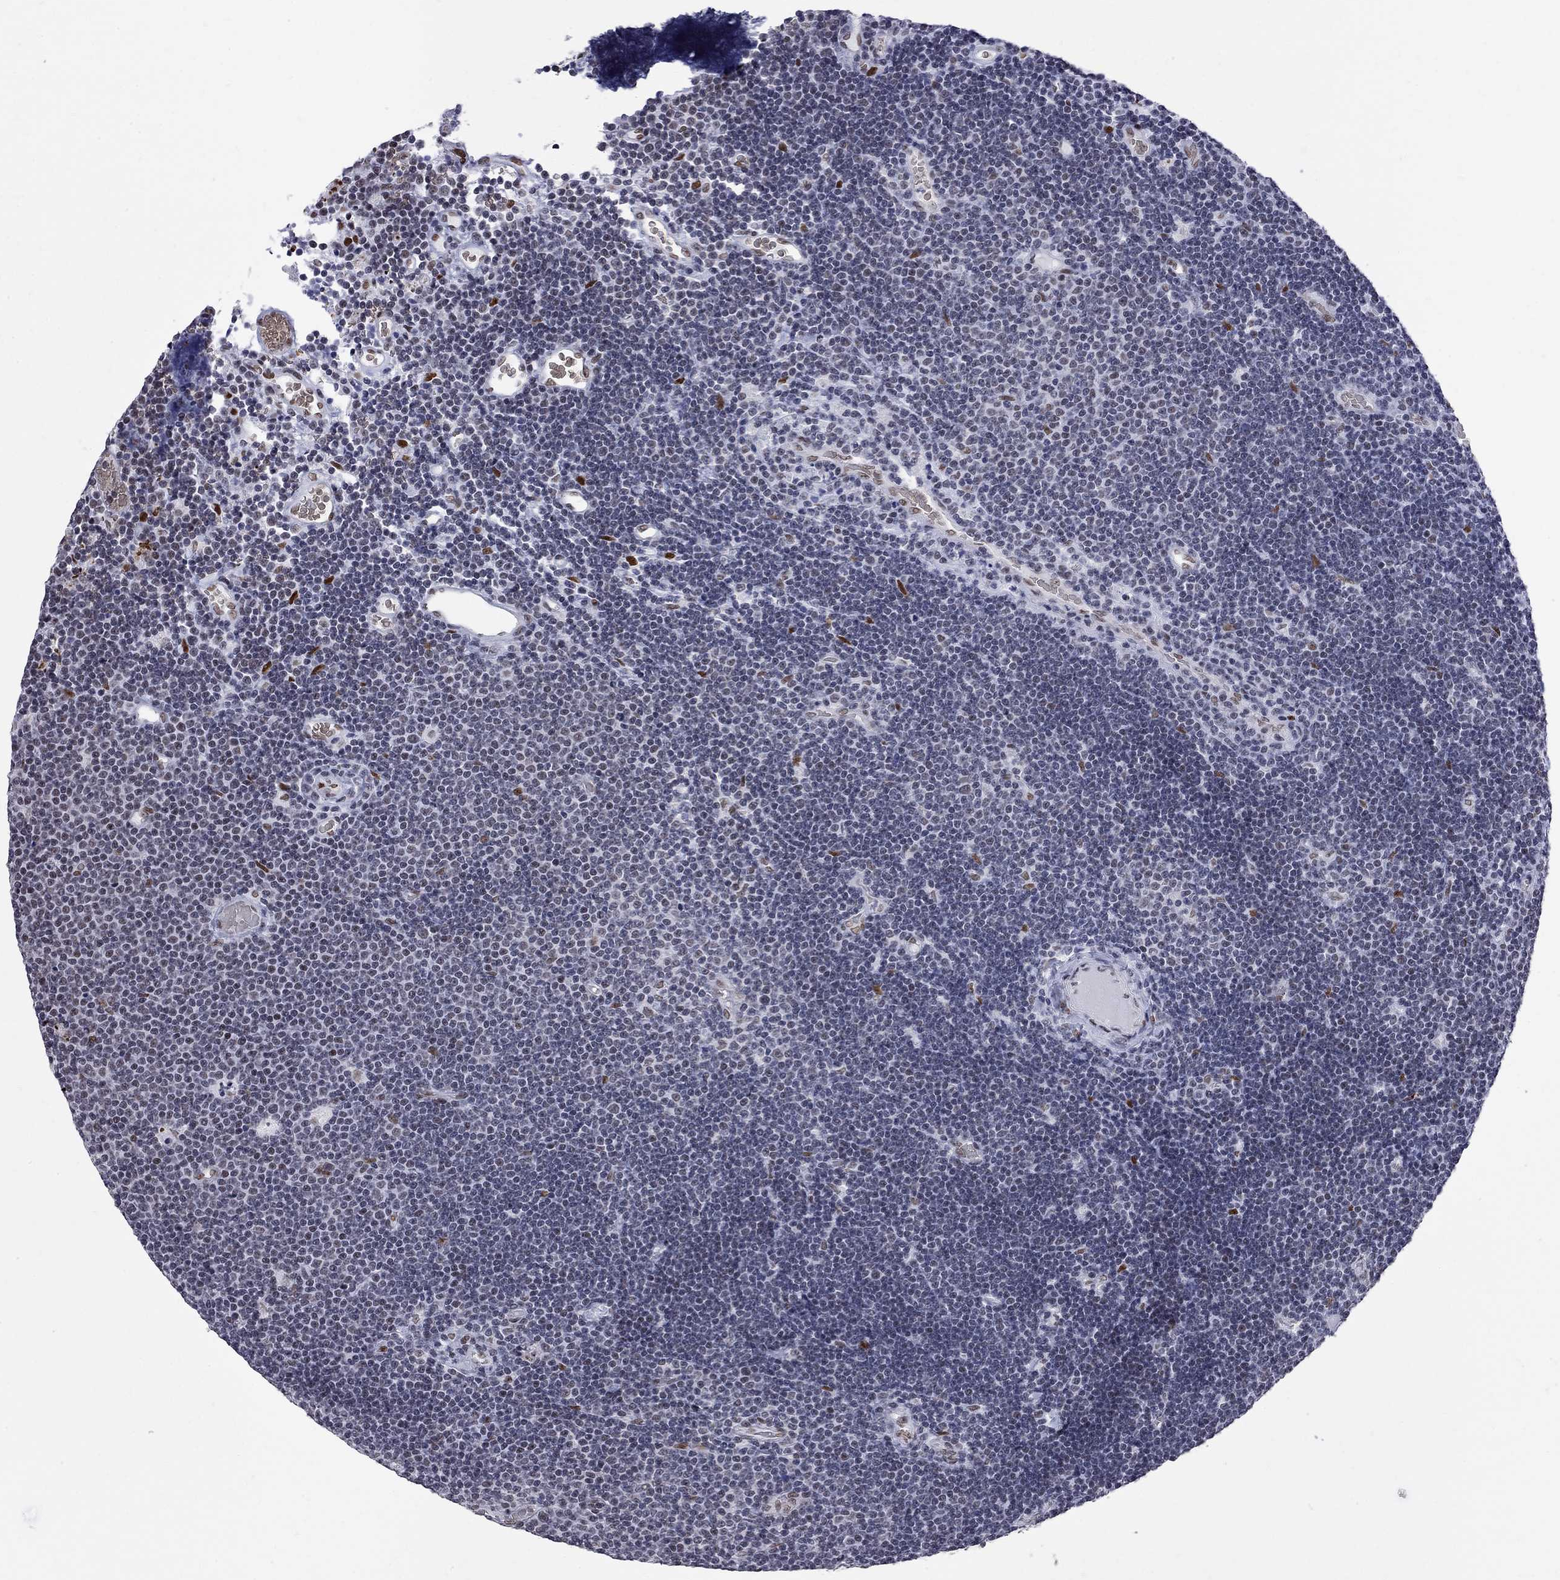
{"staining": {"intensity": "negative", "quantity": "none", "location": "none"}, "tissue": "lymphoma", "cell_type": "Tumor cells", "image_type": "cancer", "snomed": [{"axis": "morphology", "description": "Malignant lymphoma, non-Hodgkin's type, Low grade"}, {"axis": "topography", "description": "Brain"}], "caption": "Tumor cells are negative for brown protein staining in low-grade malignant lymphoma, non-Hodgkin's type.", "gene": "ZBTB47", "patient": {"sex": "female", "age": 66}}